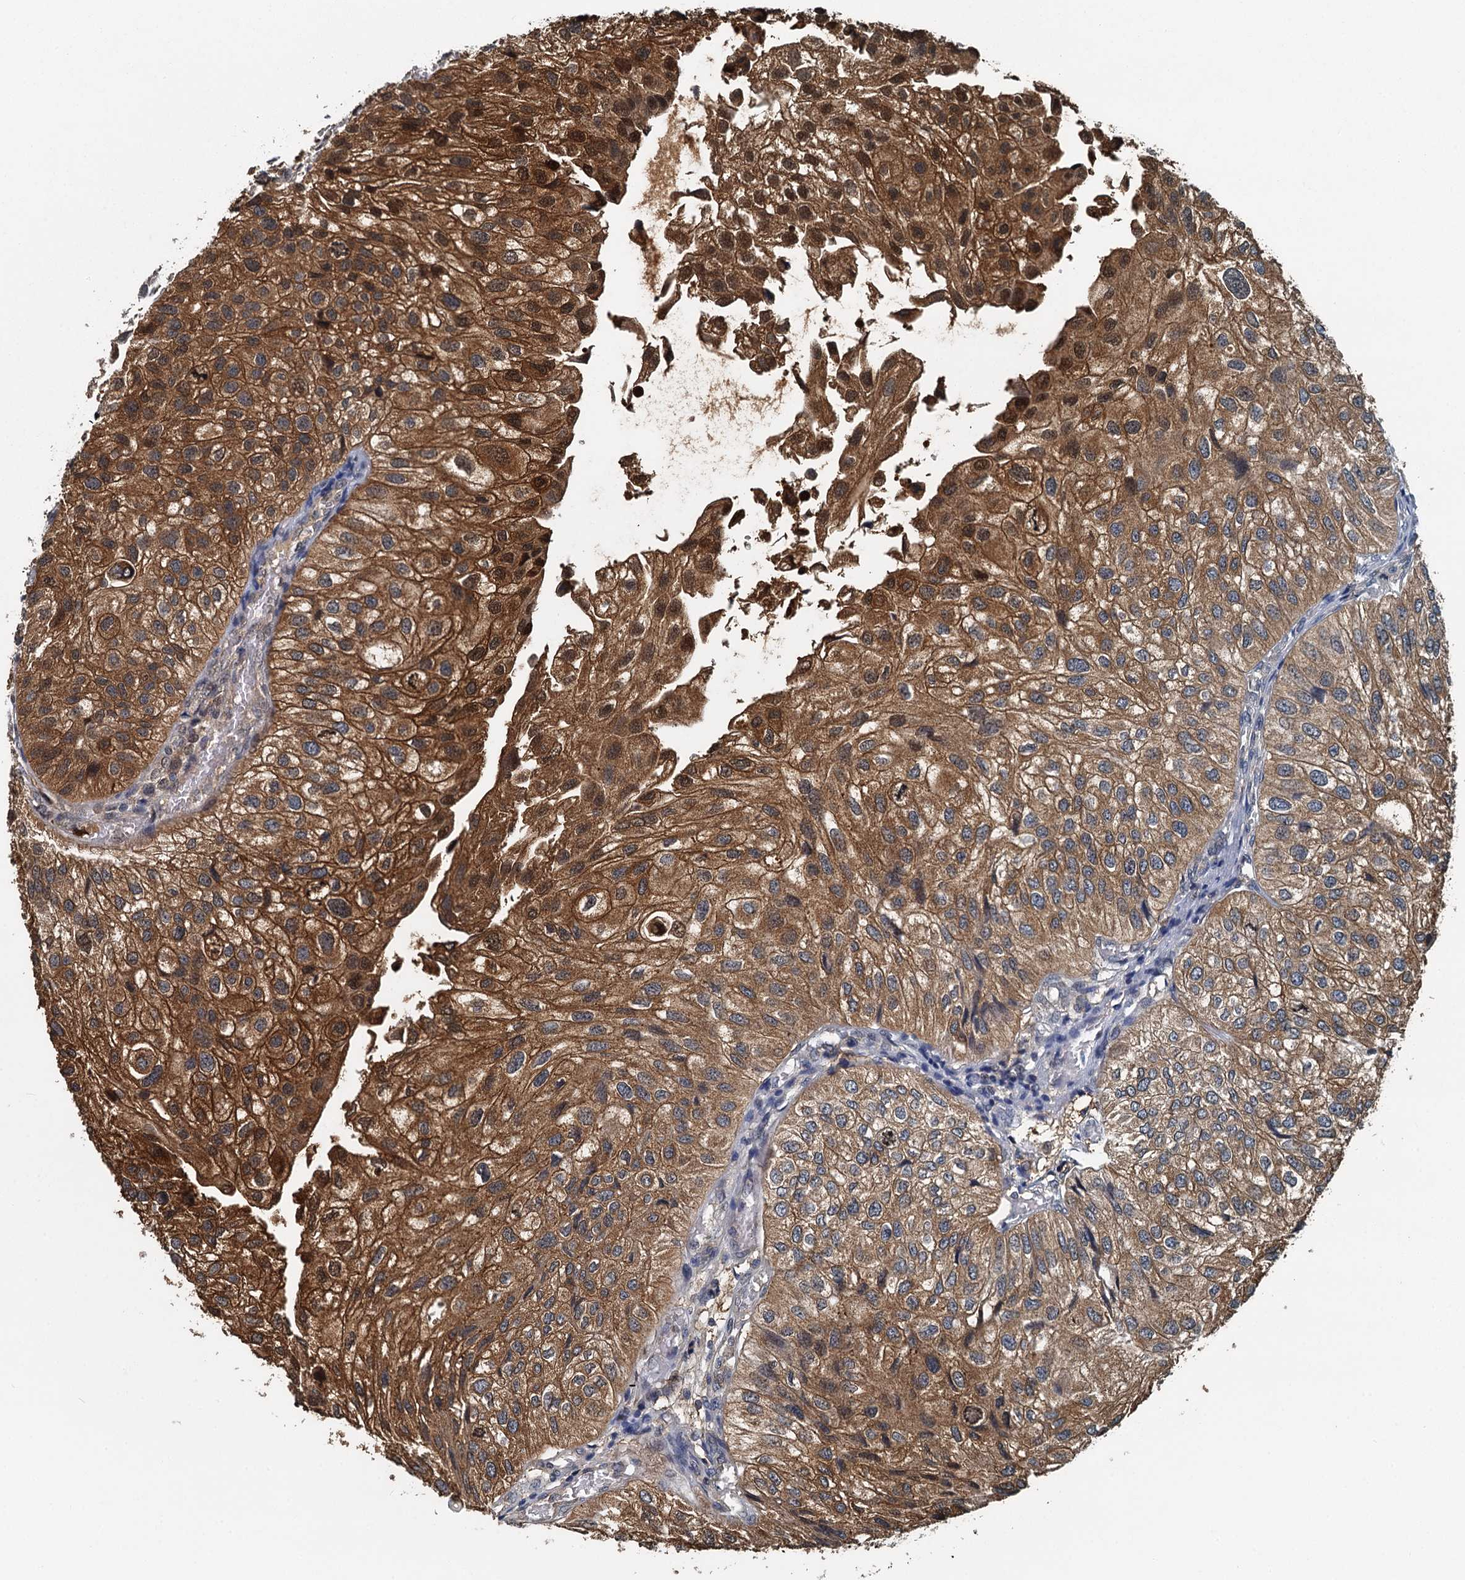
{"staining": {"intensity": "strong", "quantity": ">75%", "location": "cytoplasmic/membranous,nuclear"}, "tissue": "urothelial cancer", "cell_type": "Tumor cells", "image_type": "cancer", "snomed": [{"axis": "morphology", "description": "Urothelial carcinoma, Low grade"}, {"axis": "topography", "description": "Urinary bladder"}], "caption": "Tumor cells display strong cytoplasmic/membranous and nuclear expression in about >75% of cells in urothelial carcinoma (low-grade).", "gene": "GPI", "patient": {"sex": "female", "age": 89}}